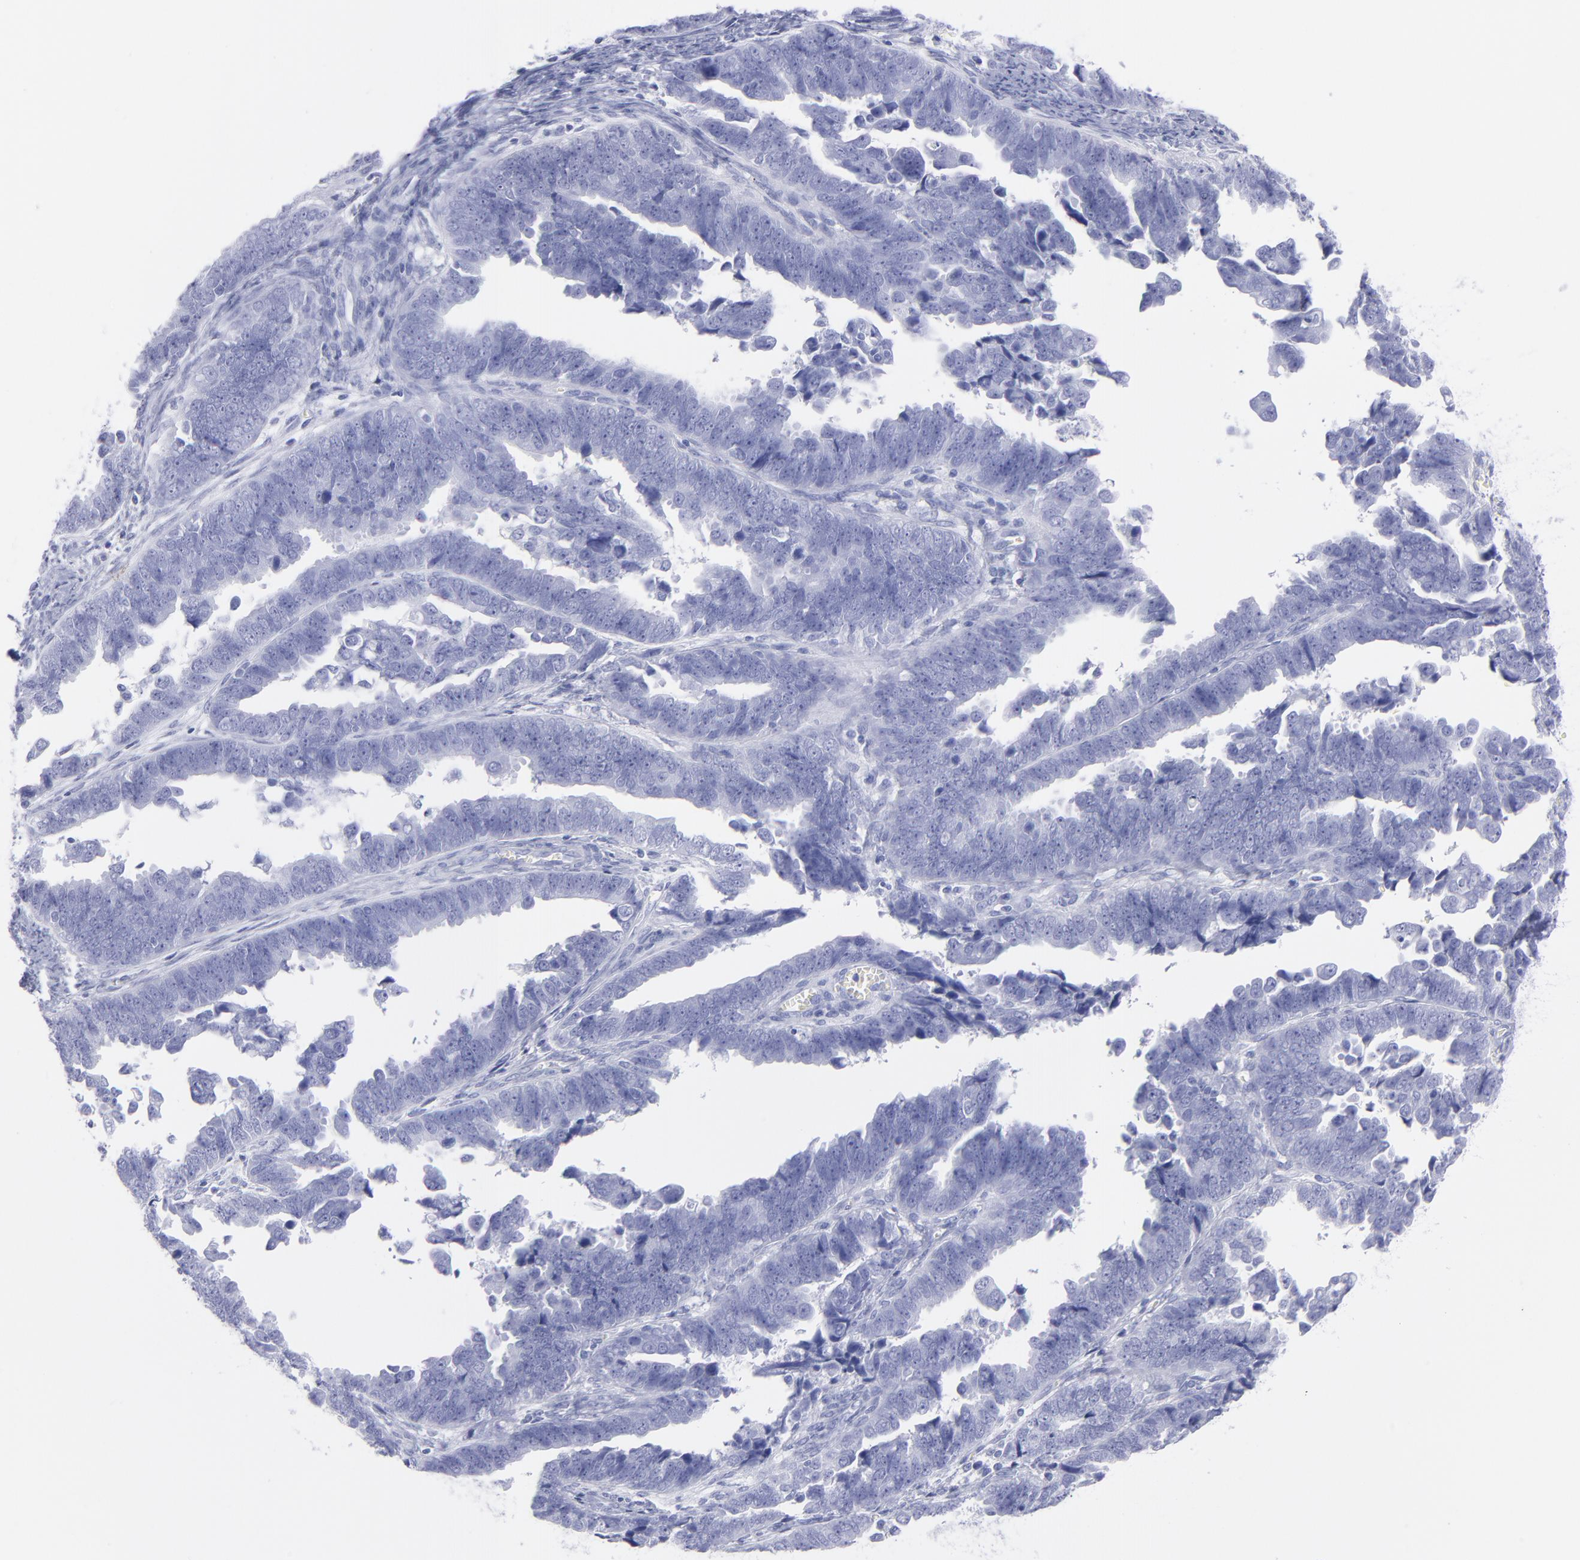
{"staining": {"intensity": "negative", "quantity": "none", "location": "none"}, "tissue": "endometrial cancer", "cell_type": "Tumor cells", "image_type": "cancer", "snomed": [{"axis": "morphology", "description": "Adenocarcinoma, NOS"}, {"axis": "topography", "description": "Endometrium"}], "caption": "High magnification brightfield microscopy of endometrial adenocarcinoma stained with DAB (brown) and counterstained with hematoxylin (blue): tumor cells show no significant positivity.", "gene": "F13B", "patient": {"sex": "female", "age": 75}}